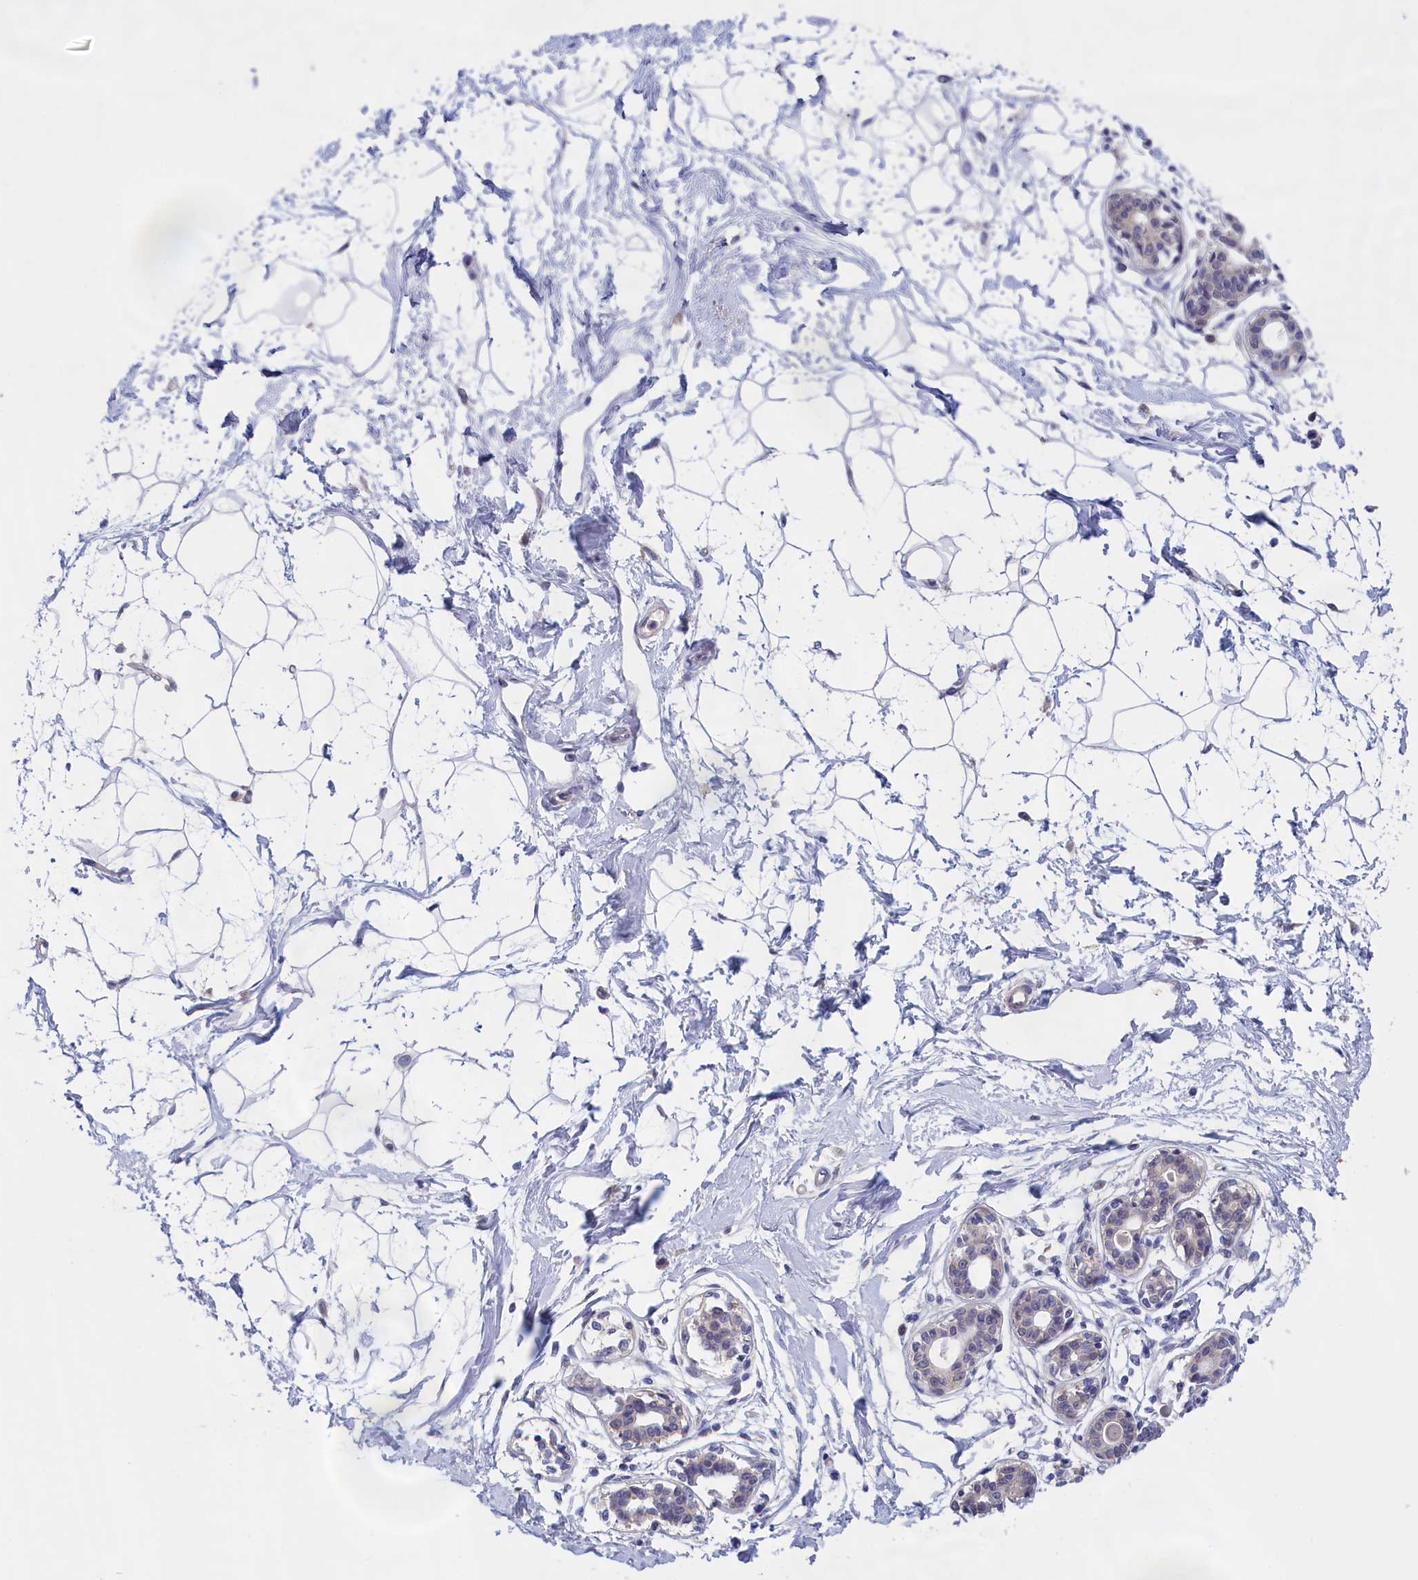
{"staining": {"intensity": "negative", "quantity": "none", "location": "none"}, "tissue": "breast", "cell_type": "Adipocytes", "image_type": "normal", "snomed": [{"axis": "morphology", "description": "Normal tissue, NOS"}, {"axis": "topography", "description": "Breast"}], "caption": "Breast was stained to show a protein in brown. There is no significant staining in adipocytes. (DAB immunohistochemistry (IHC) visualized using brightfield microscopy, high magnification).", "gene": "IGFALS", "patient": {"sex": "female", "age": 45}}